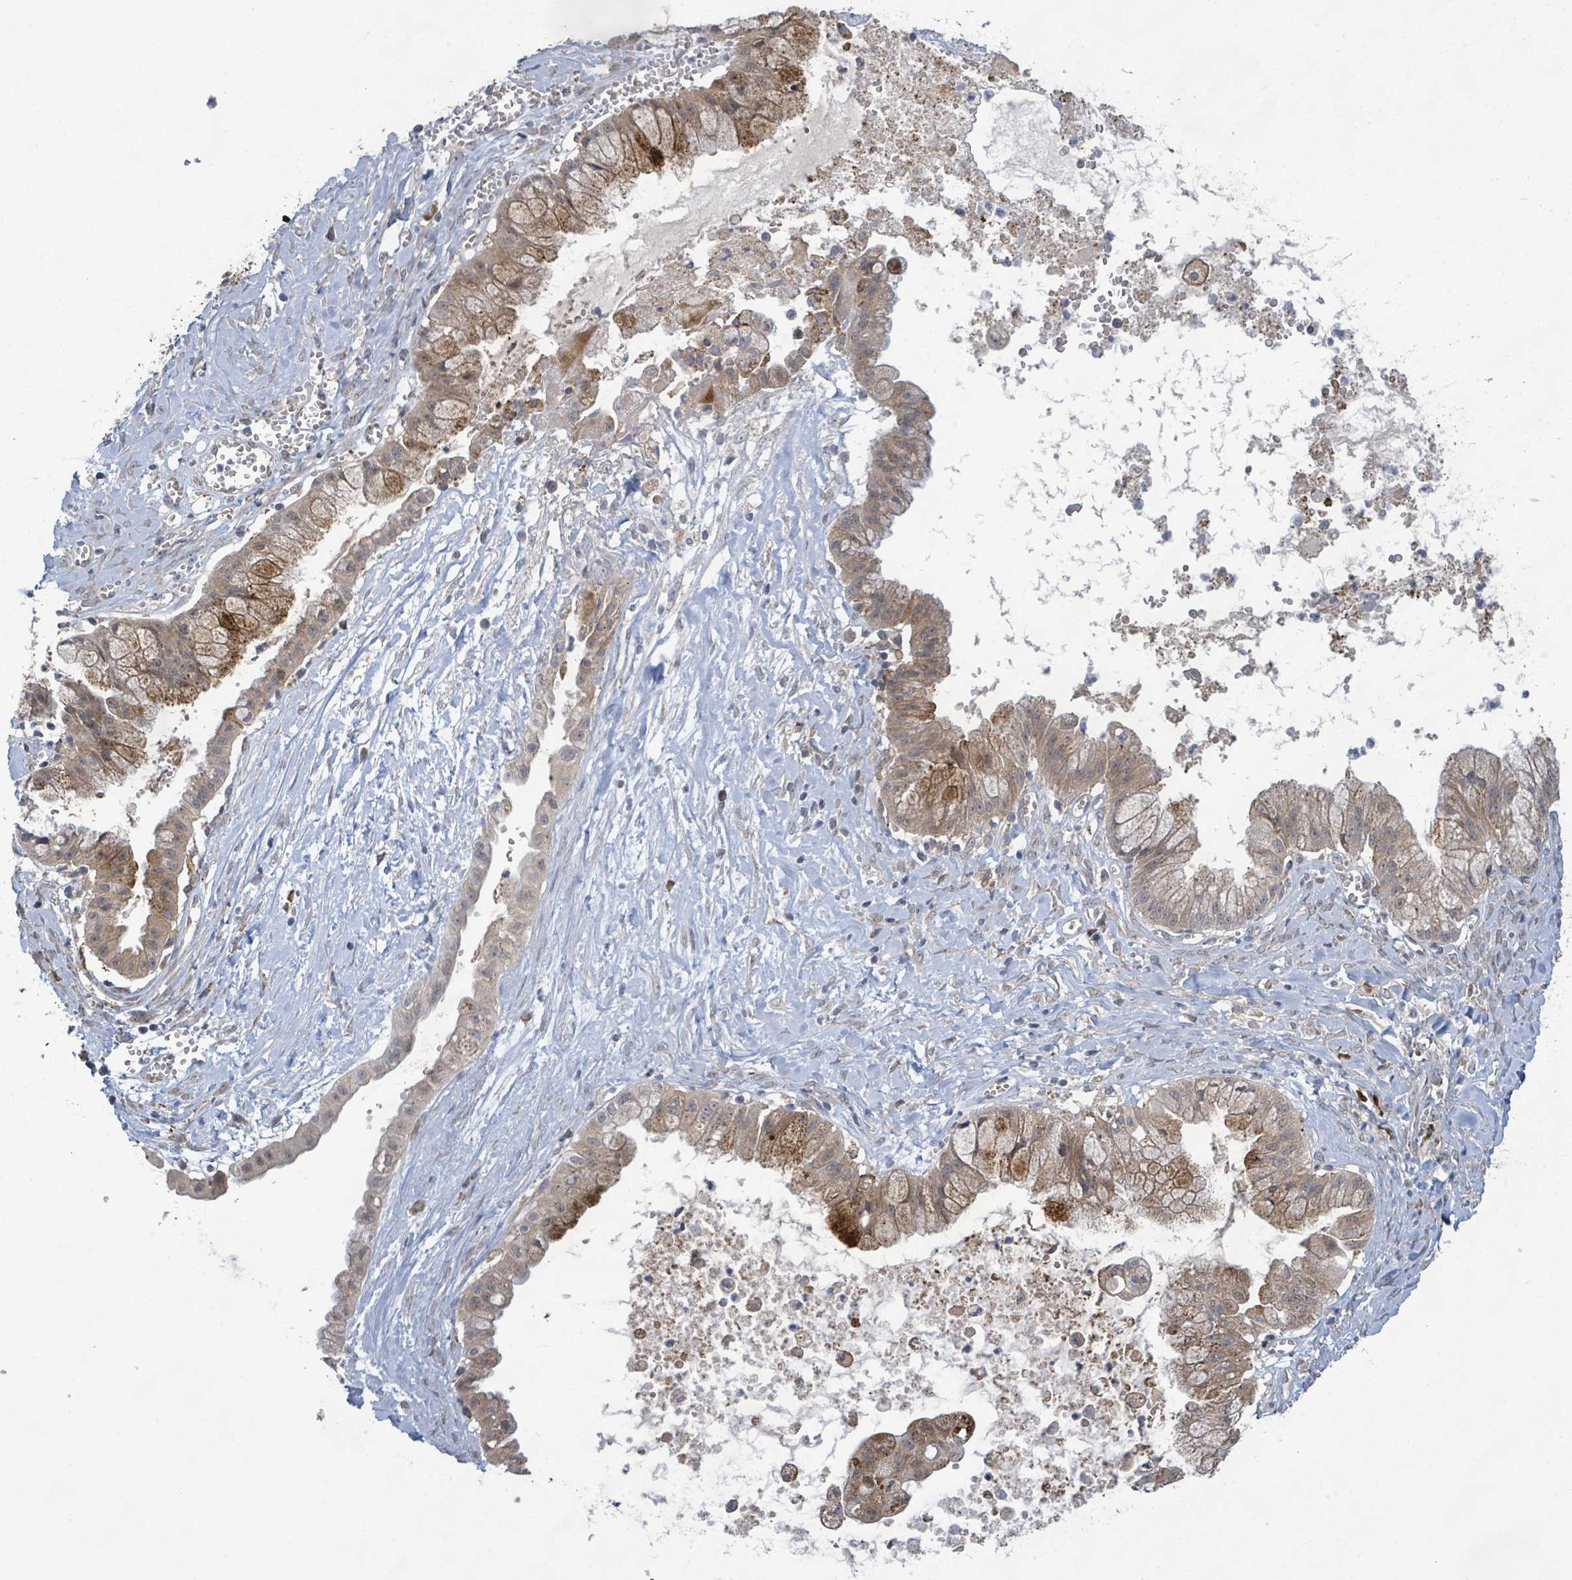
{"staining": {"intensity": "moderate", "quantity": "25%-75%", "location": "cytoplasmic/membranous"}, "tissue": "ovarian cancer", "cell_type": "Tumor cells", "image_type": "cancer", "snomed": [{"axis": "morphology", "description": "Cystadenocarcinoma, mucinous, NOS"}, {"axis": "topography", "description": "Ovary"}], "caption": "Immunohistochemical staining of ovarian mucinous cystadenocarcinoma demonstrates medium levels of moderate cytoplasmic/membranous expression in approximately 25%-75% of tumor cells.", "gene": "SHROOM2", "patient": {"sex": "female", "age": 70}}